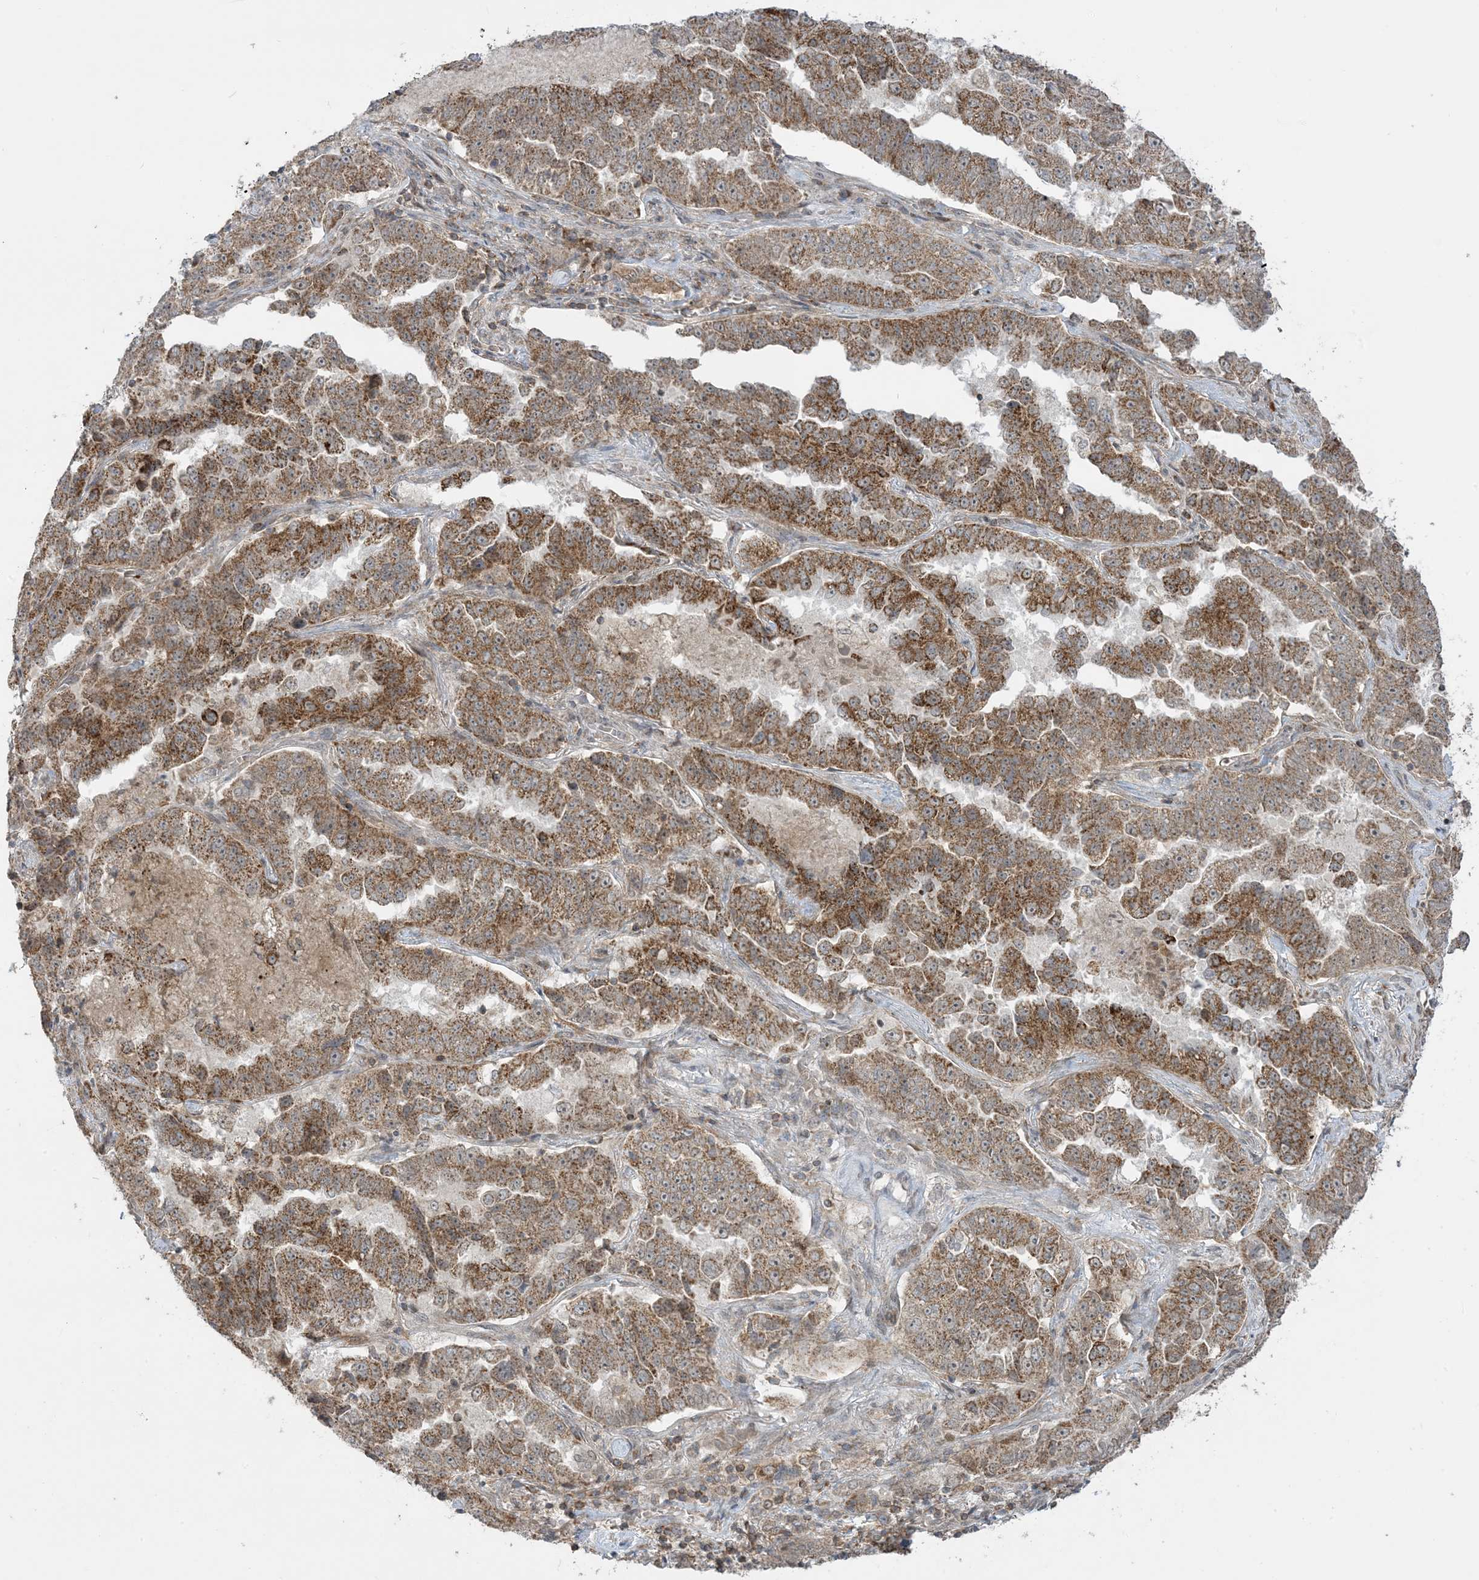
{"staining": {"intensity": "strong", "quantity": "25%-75%", "location": "cytoplasmic/membranous"}, "tissue": "lung cancer", "cell_type": "Tumor cells", "image_type": "cancer", "snomed": [{"axis": "morphology", "description": "Adenocarcinoma, NOS"}, {"axis": "topography", "description": "Lung"}], "caption": "Protein staining of lung cancer tissue displays strong cytoplasmic/membranous staining in approximately 25%-75% of tumor cells. (brown staining indicates protein expression, while blue staining denotes nuclei).", "gene": "PHLDB2", "patient": {"sex": "female", "age": 51}}